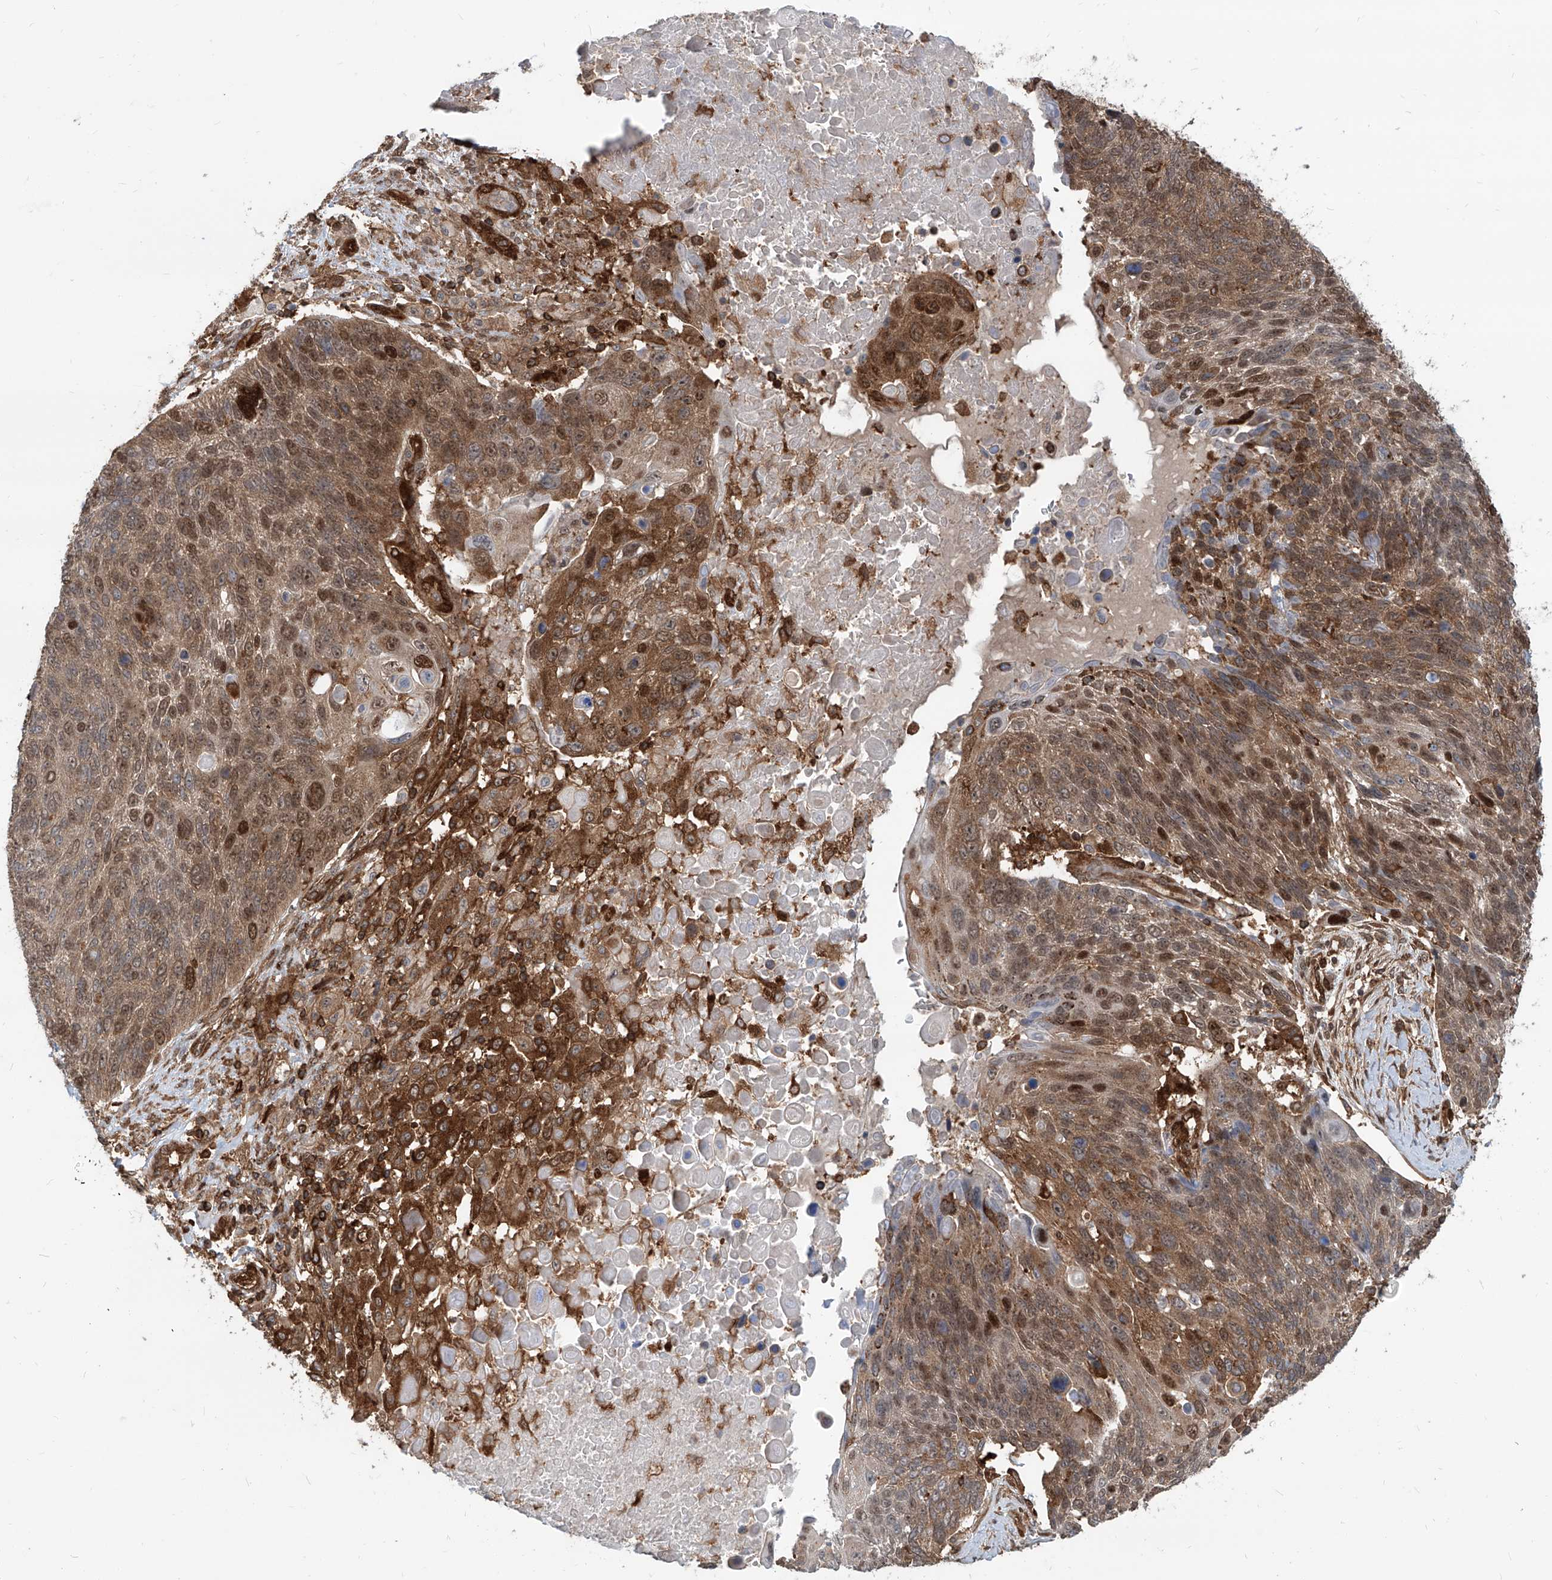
{"staining": {"intensity": "moderate", "quantity": ">75%", "location": "cytoplasmic/membranous,nuclear"}, "tissue": "lung cancer", "cell_type": "Tumor cells", "image_type": "cancer", "snomed": [{"axis": "morphology", "description": "Squamous cell carcinoma, NOS"}, {"axis": "topography", "description": "Lung"}], "caption": "The photomicrograph displays immunohistochemical staining of lung squamous cell carcinoma. There is moderate cytoplasmic/membranous and nuclear positivity is present in about >75% of tumor cells.", "gene": "MAGED2", "patient": {"sex": "male", "age": 66}}